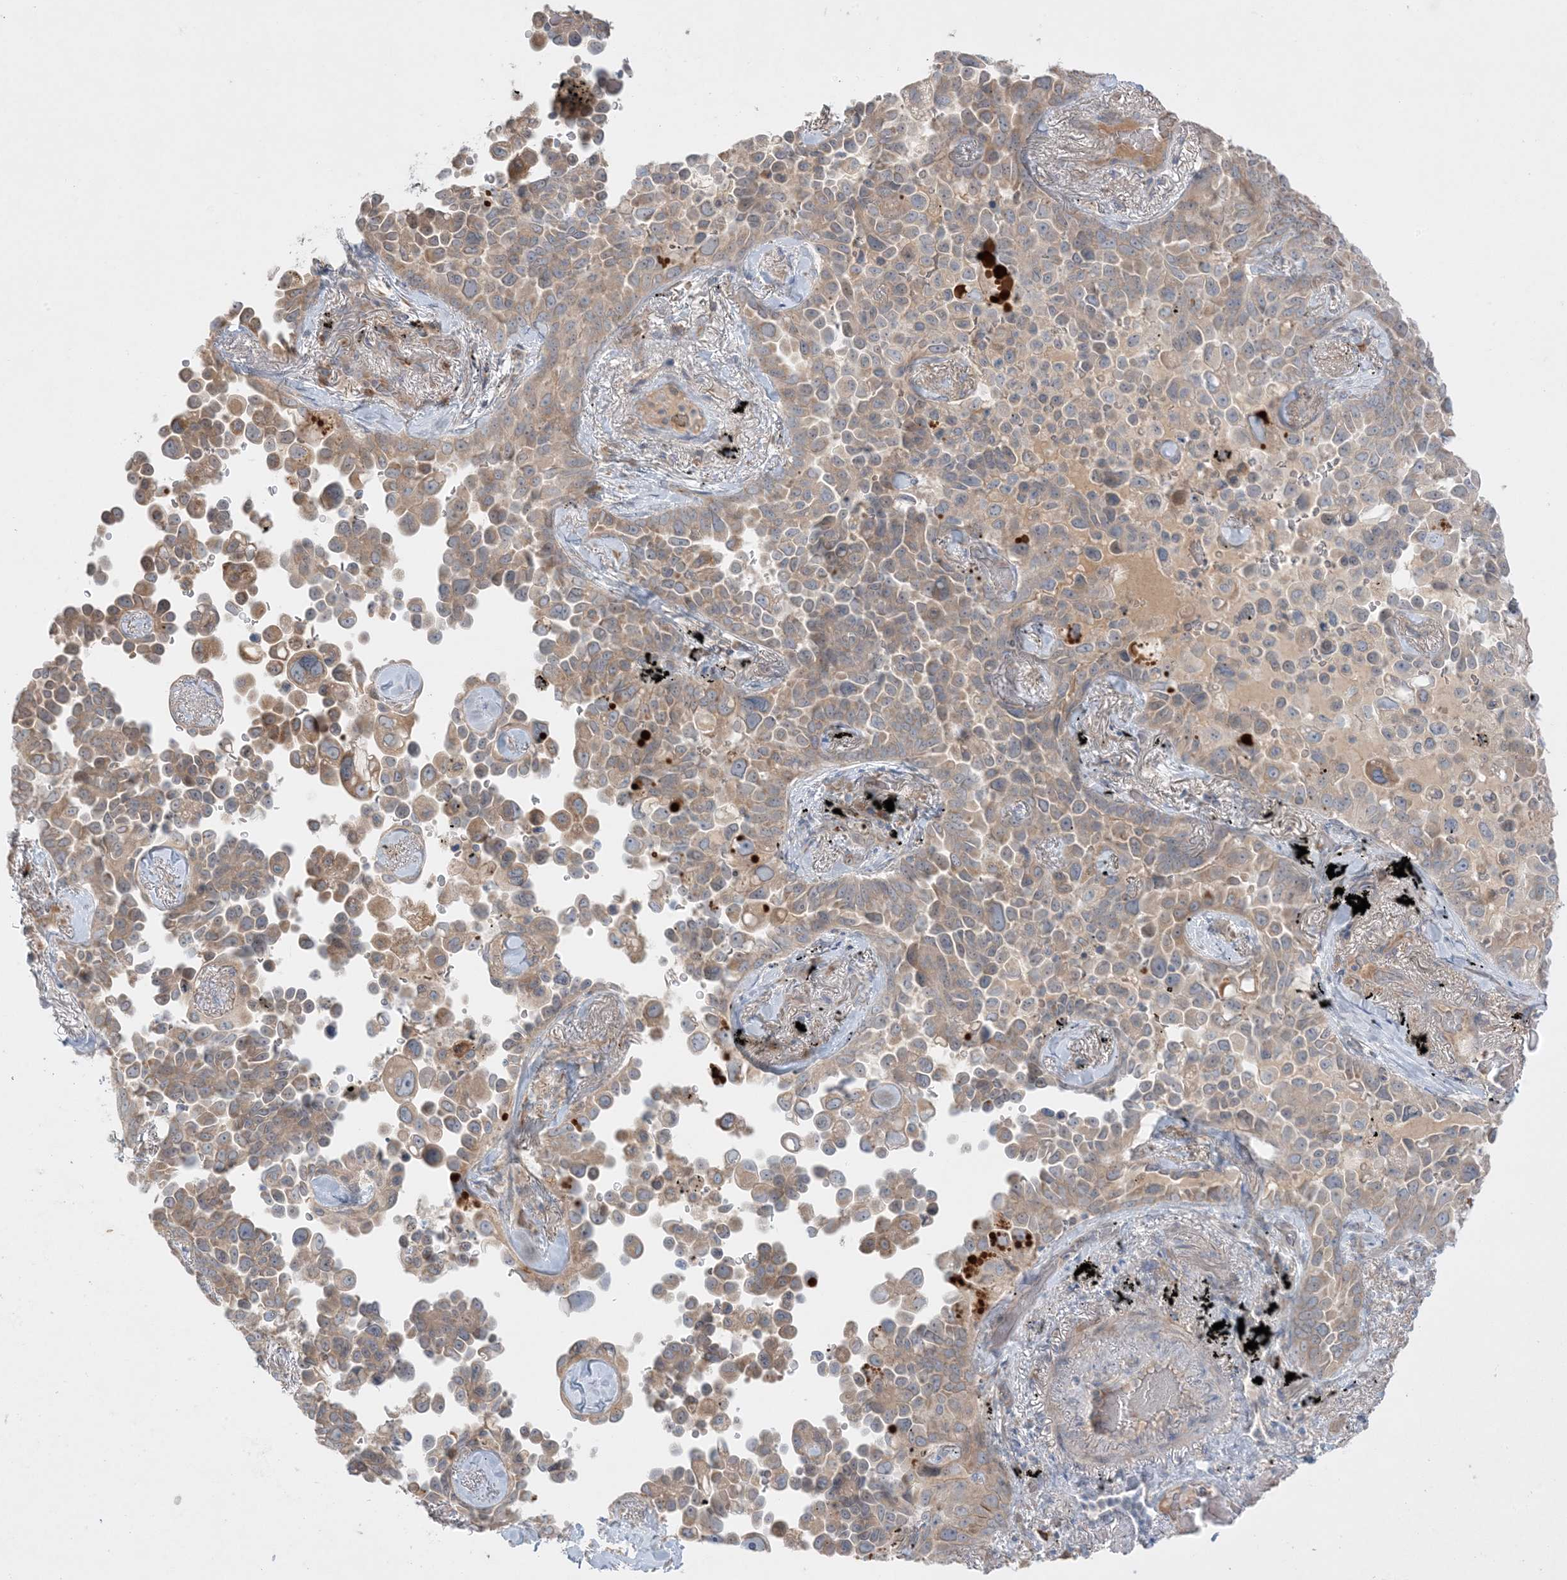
{"staining": {"intensity": "moderate", "quantity": ">75%", "location": "cytoplasmic/membranous"}, "tissue": "lung cancer", "cell_type": "Tumor cells", "image_type": "cancer", "snomed": [{"axis": "morphology", "description": "Adenocarcinoma, NOS"}, {"axis": "topography", "description": "Lung"}], "caption": "Immunohistochemical staining of lung adenocarcinoma reveals medium levels of moderate cytoplasmic/membranous protein positivity in approximately >75% of tumor cells.", "gene": "MMGT1", "patient": {"sex": "female", "age": 67}}